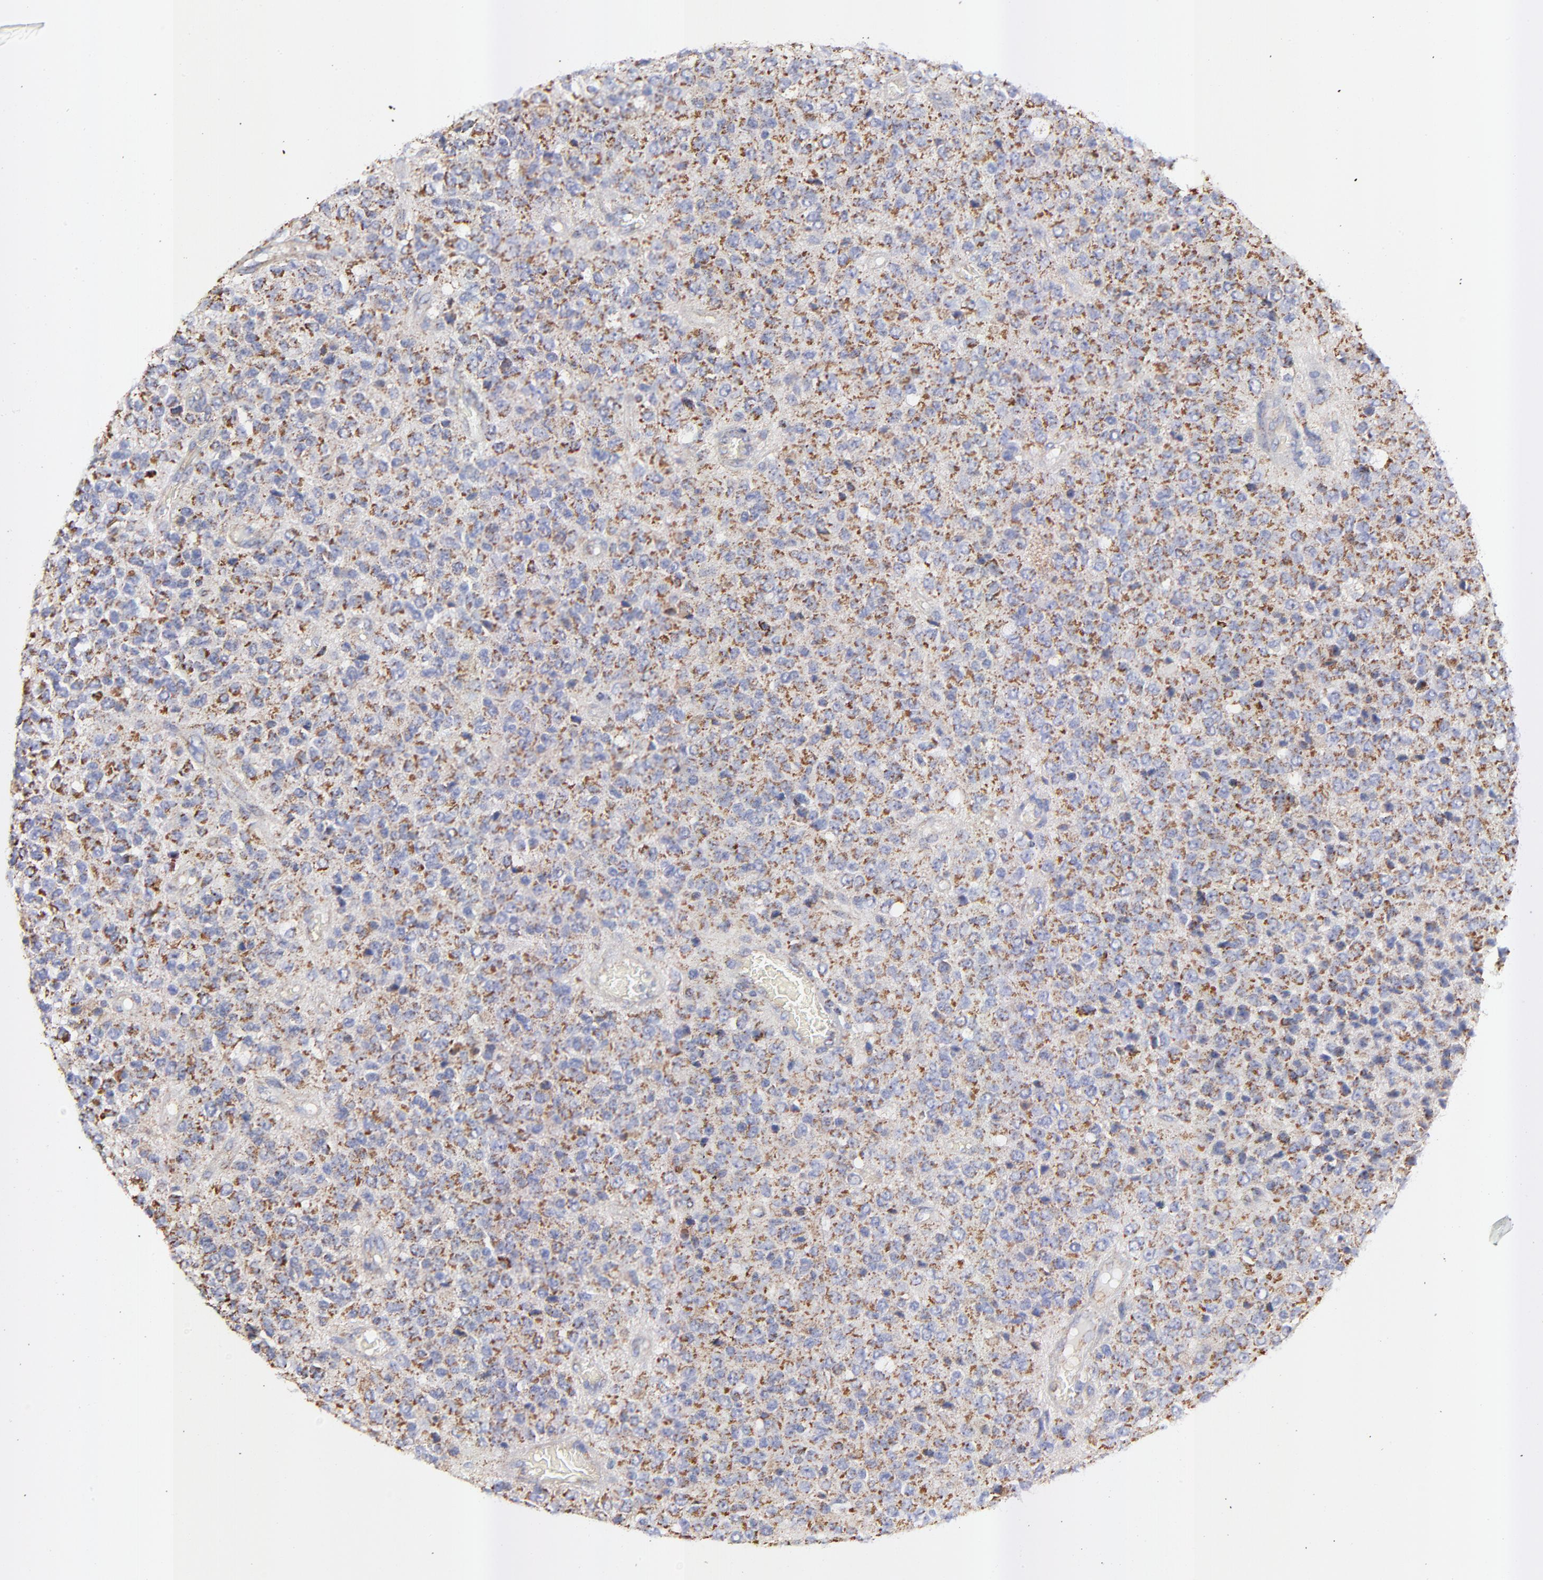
{"staining": {"intensity": "moderate", "quantity": "25%-75%", "location": "cytoplasmic/membranous"}, "tissue": "glioma", "cell_type": "Tumor cells", "image_type": "cancer", "snomed": [{"axis": "morphology", "description": "Glioma, malignant, High grade"}, {"axis": "topography", "description": "pancreas cauda"}], "caption": "Malignant high-grade glioma was stained to show a protein in brown. There is medium levels of moderate cytoplasmic/membranous expression in approximately 25%-75% of tumor cells.", "gene": "COX4I1", "patient": {"sex": "male", "age": 60}}